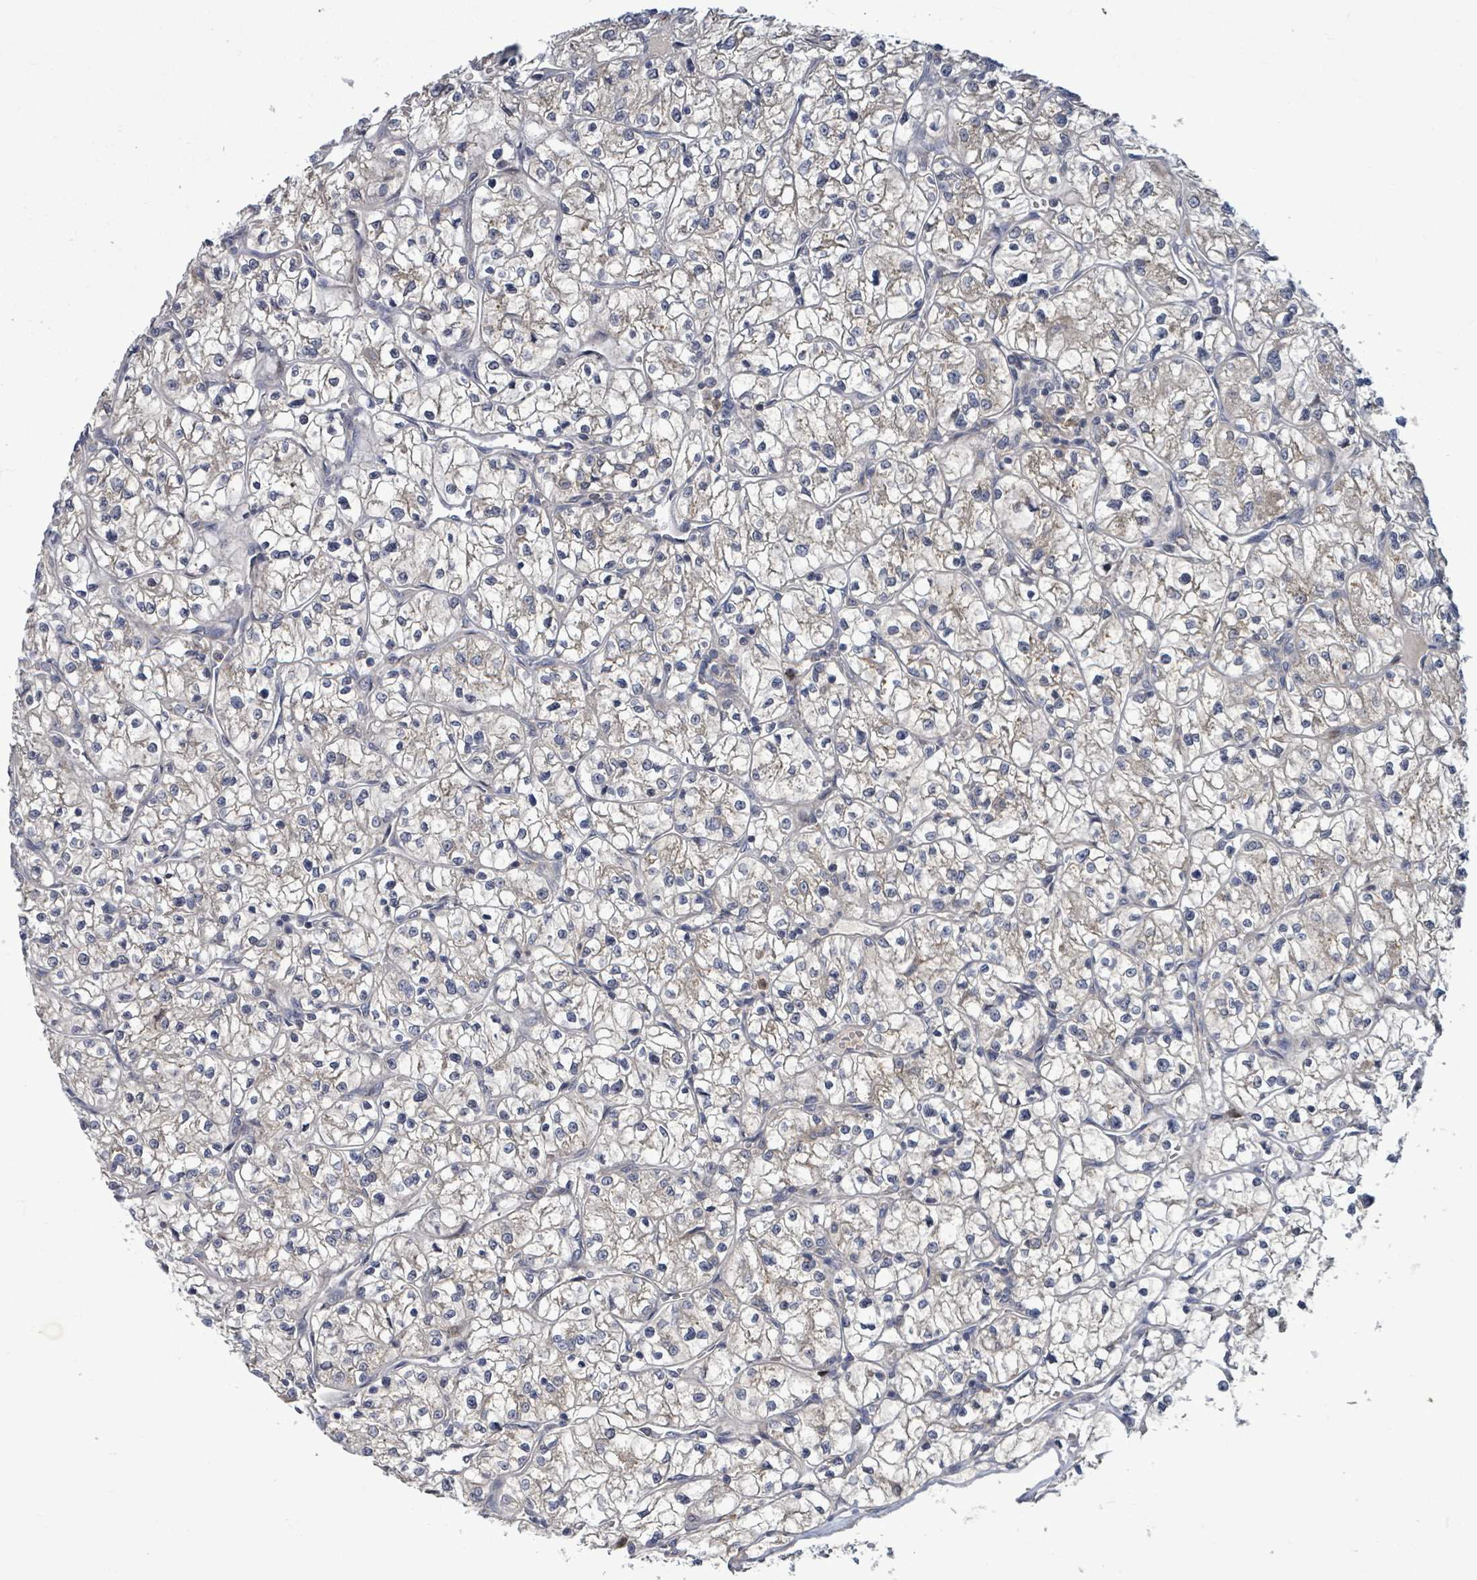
{"staining": {"intensity": "negative", "quantity": "none", "location": "none"}, "tissue": "renal cancer", "cell_type": "Tumor cells", "image_type": "cancer", "snomed": [{"axis": "morphology", "description": "Adenocarcinoma, NOS"}, {"axis": "topography", "description": "Kidney"}], "caption": "Tumor cells show no significant staining in renal cancer (adenocarcinoma).", "gene": "SERPINE3", "patient": {"sex": "female", "age": 64}}